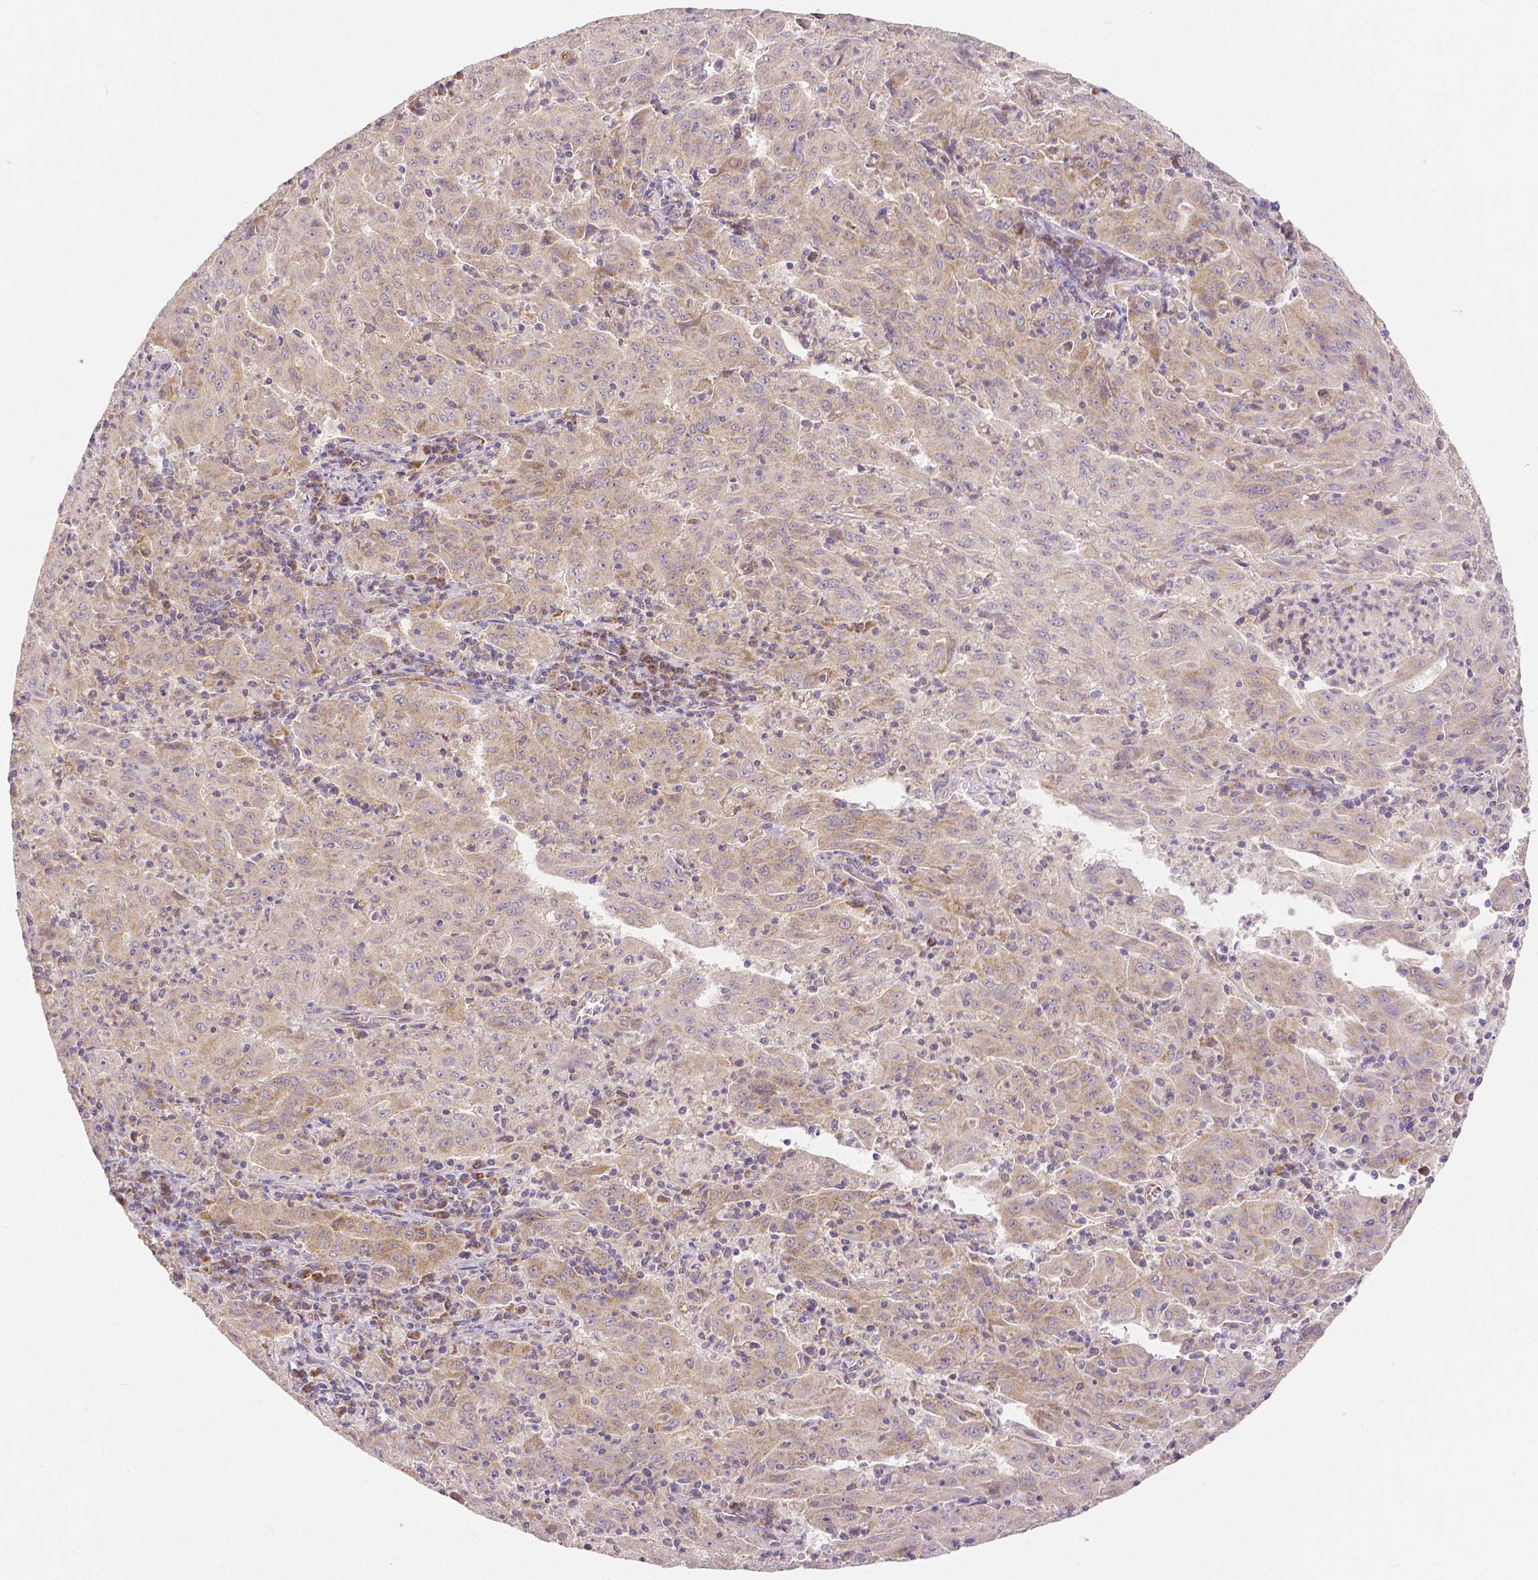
{"staining": {"intensity": "weak", "quantity": "<25%", "location": "cytoplasmic/membranous"}, "tissue": "pancreatic cancer", "cell_type": "Tumor cells", "image_type": "cancer", "snomed": [{"axis": "morphology", "description": "Adenocarcinoma, NOS"}, {"axis": "topography", "description": "Pancreas"}], "caption": "Protein analysis of pancreatic cancer shows no significant positivity in tumor cells. Brightfield microscopy of immunohistochemistry stained with DAB (3,3'-diaminobenzidine) (brown) and hematoxylin (blue), captured at high magnification.", "gene": "RHOT1", "patient": {"sex": "male", "age": 63}}